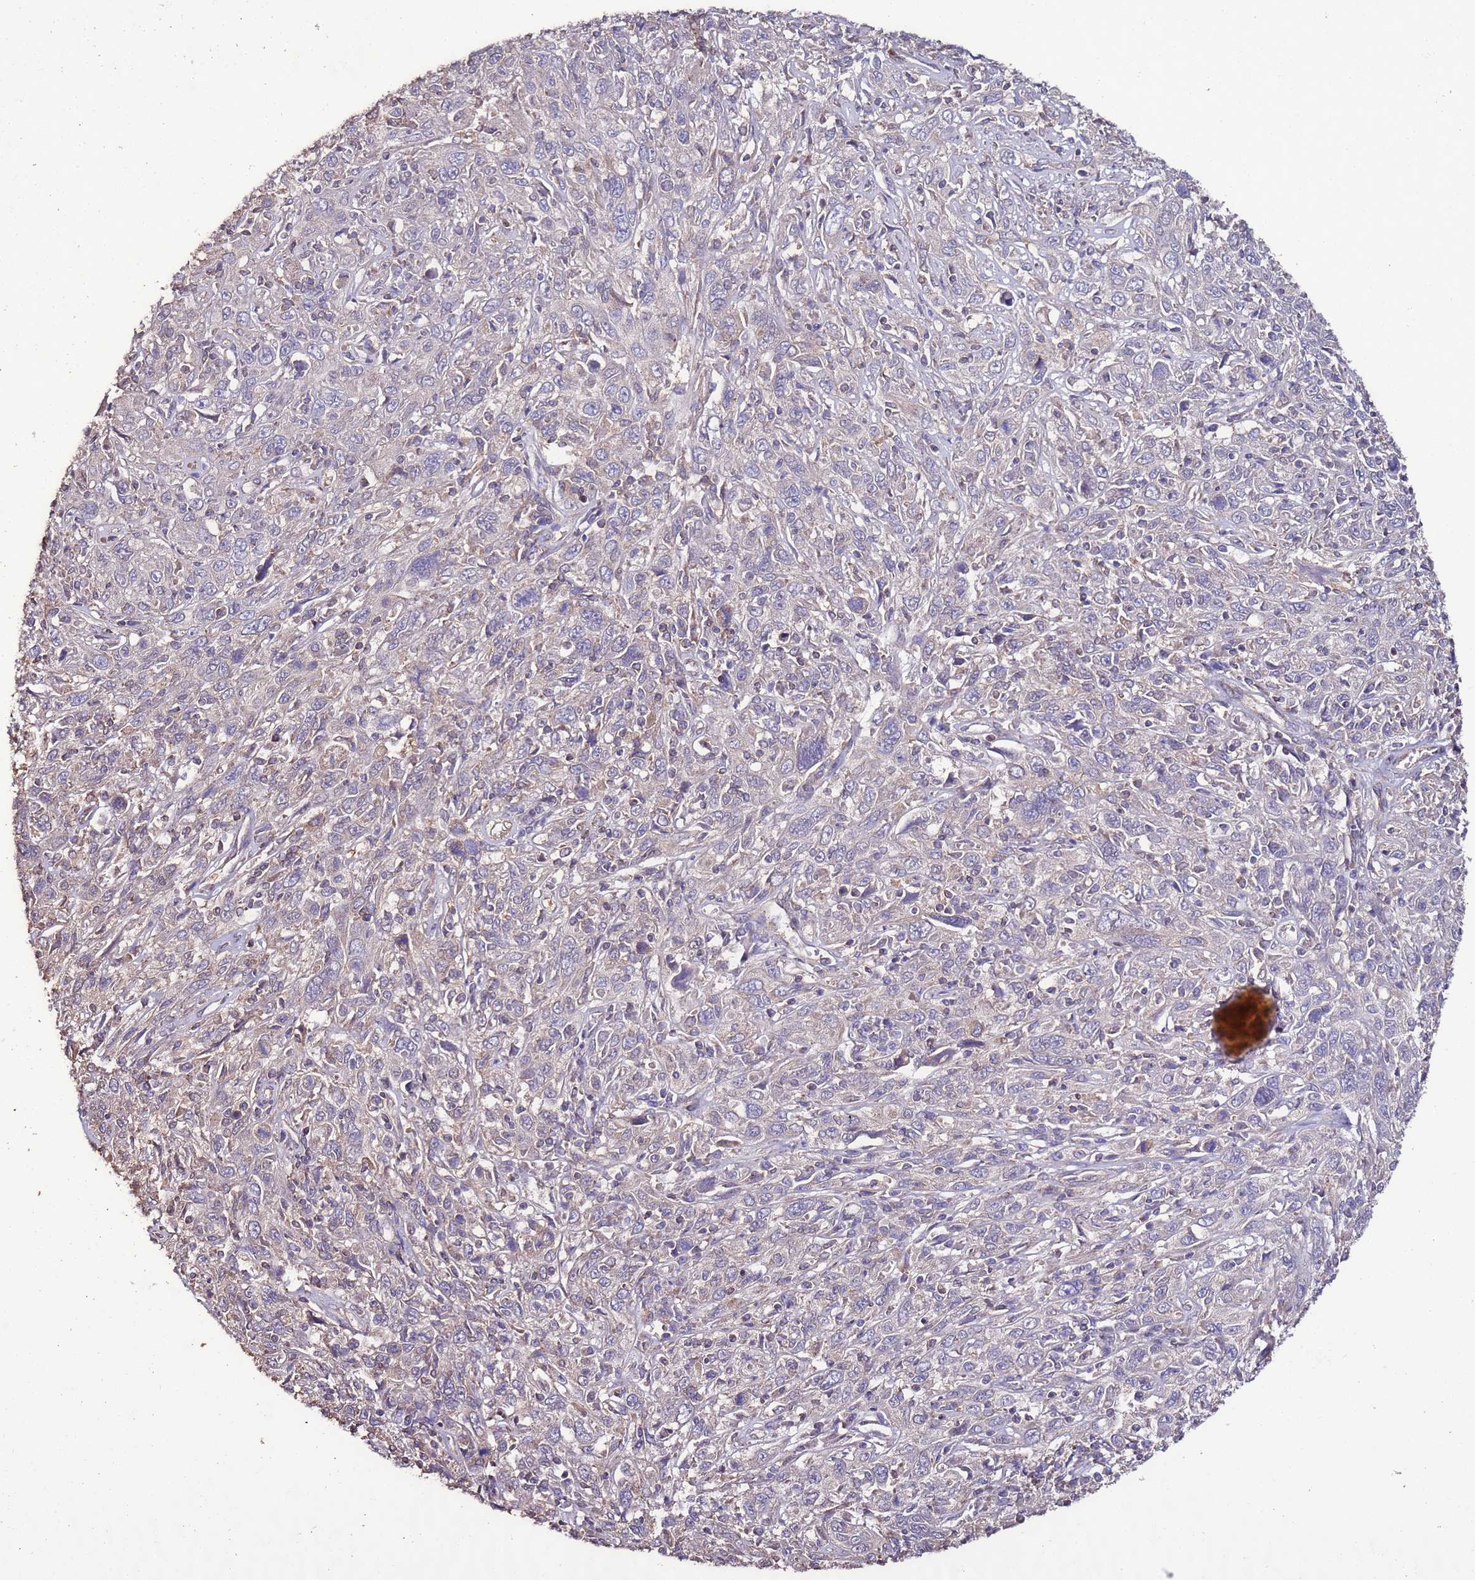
{"staining": {"intensity": "moderate", "quantity": "25%-75%", "location": "cytoplasmic/membranous"}, "tissue": "cervical cancer", "cell_type": "Tumor cells", "image_type": "cancer", "snomed": [{"axis": "morphology", "description": "Squamous cell carcinoma, NOS"}, {"axis": "topography", "description": "Cervix"}], "caption": "Moderate cytoplasmic/membranous positivity is identified in about 25%-75% of tumor cells in cervical squamous cell carcinoma.", "gene": "SLC41A3", "patient": {"sex": "female", "age": 46}}